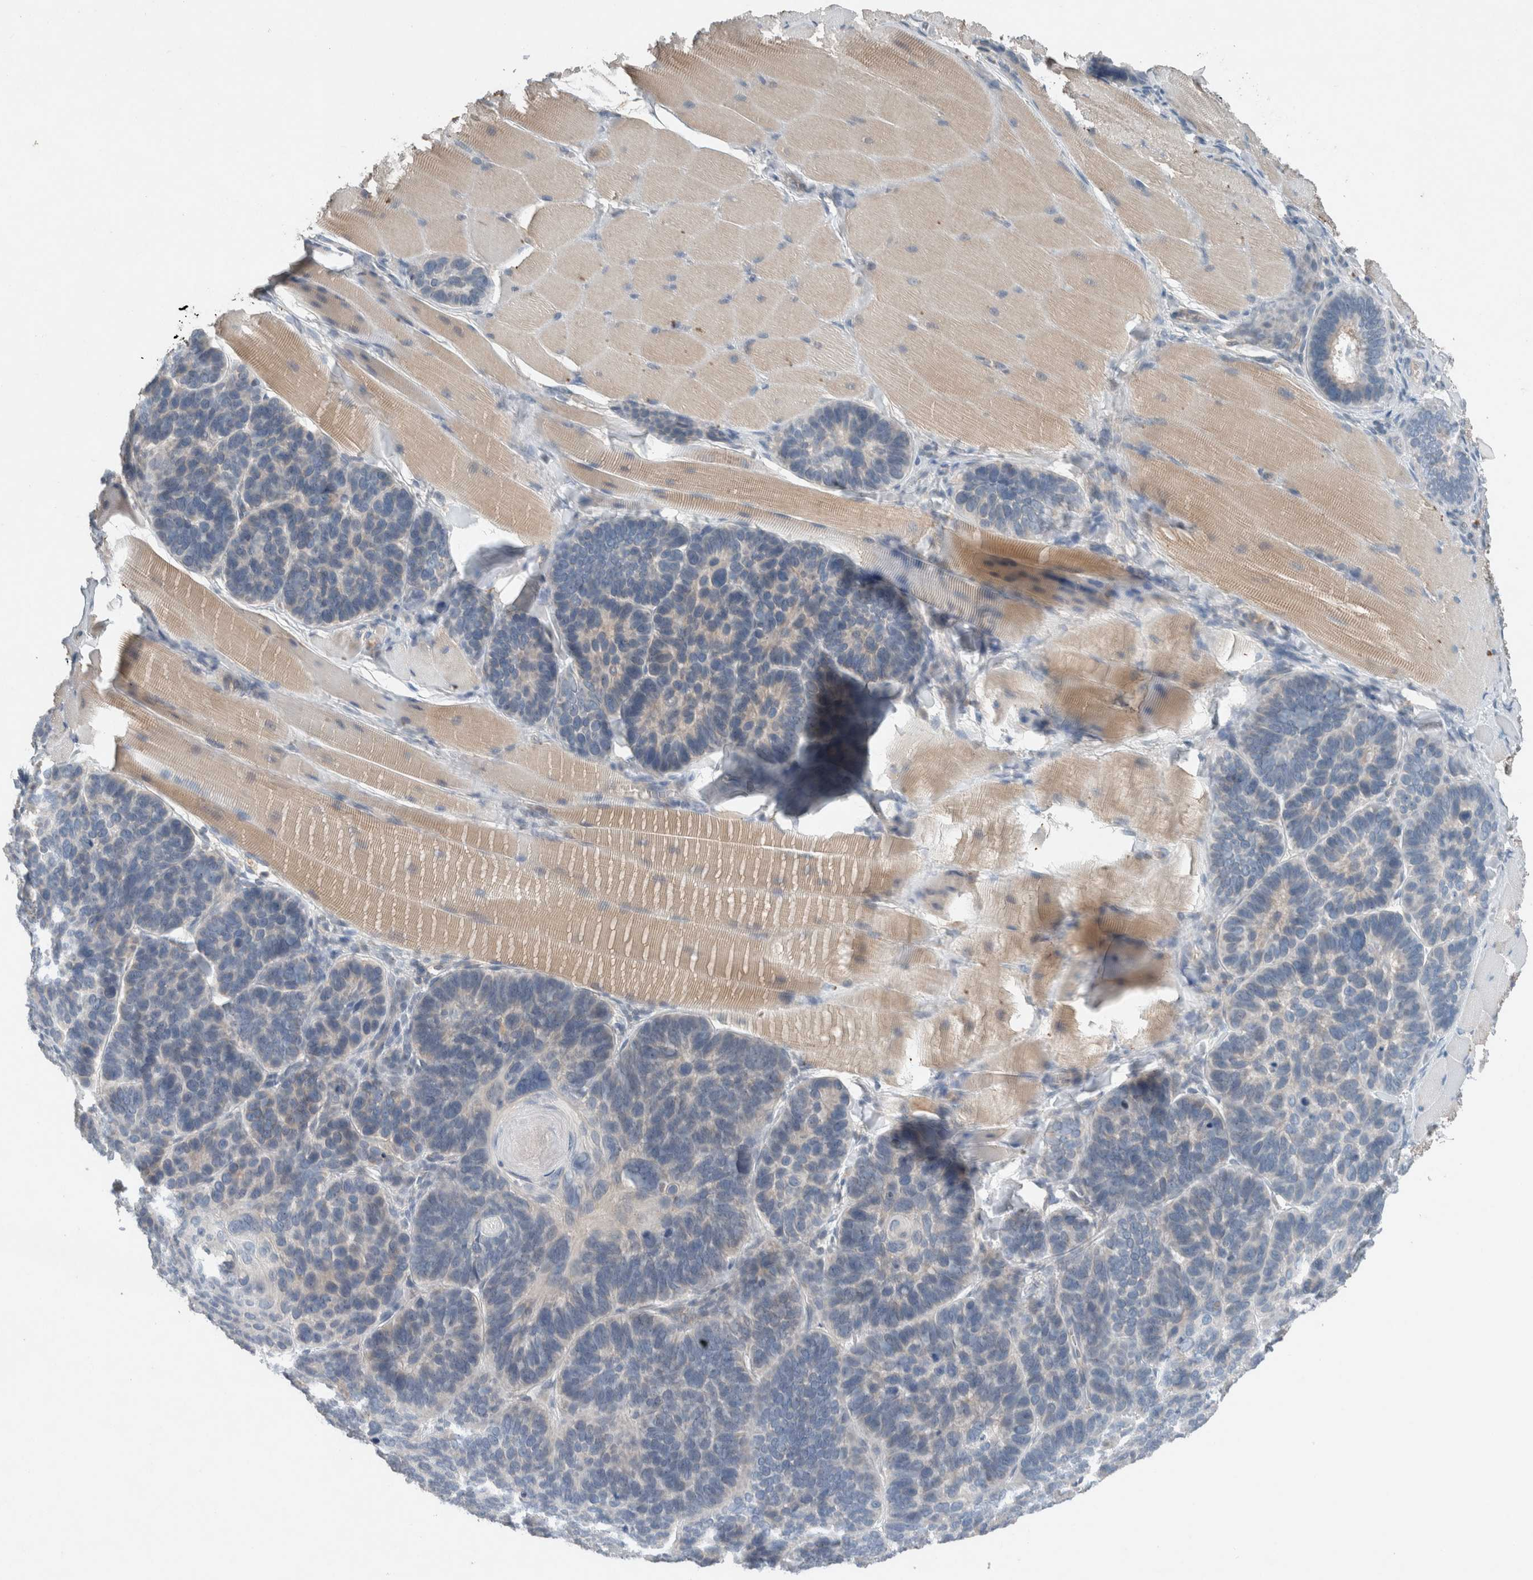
{"staining": {"intensity": "negative", "quantity": "none", "location": "none"}, "tissue": "skin cancer", "cell_type": "Tumor cells", "image_type": "cancer", "snomed": [{"axis": "morphology", "description": "Basal cell carcinoma"}, {"axis": "topography", "description": "Skin"}], "caption": "Immunohistochemical staining of human skin cancer (basal cell carcinoma) exhibits no significant expression in tumor cells.", "gene": "UGCG", "patient": {"sex": "male", "age": 62}}